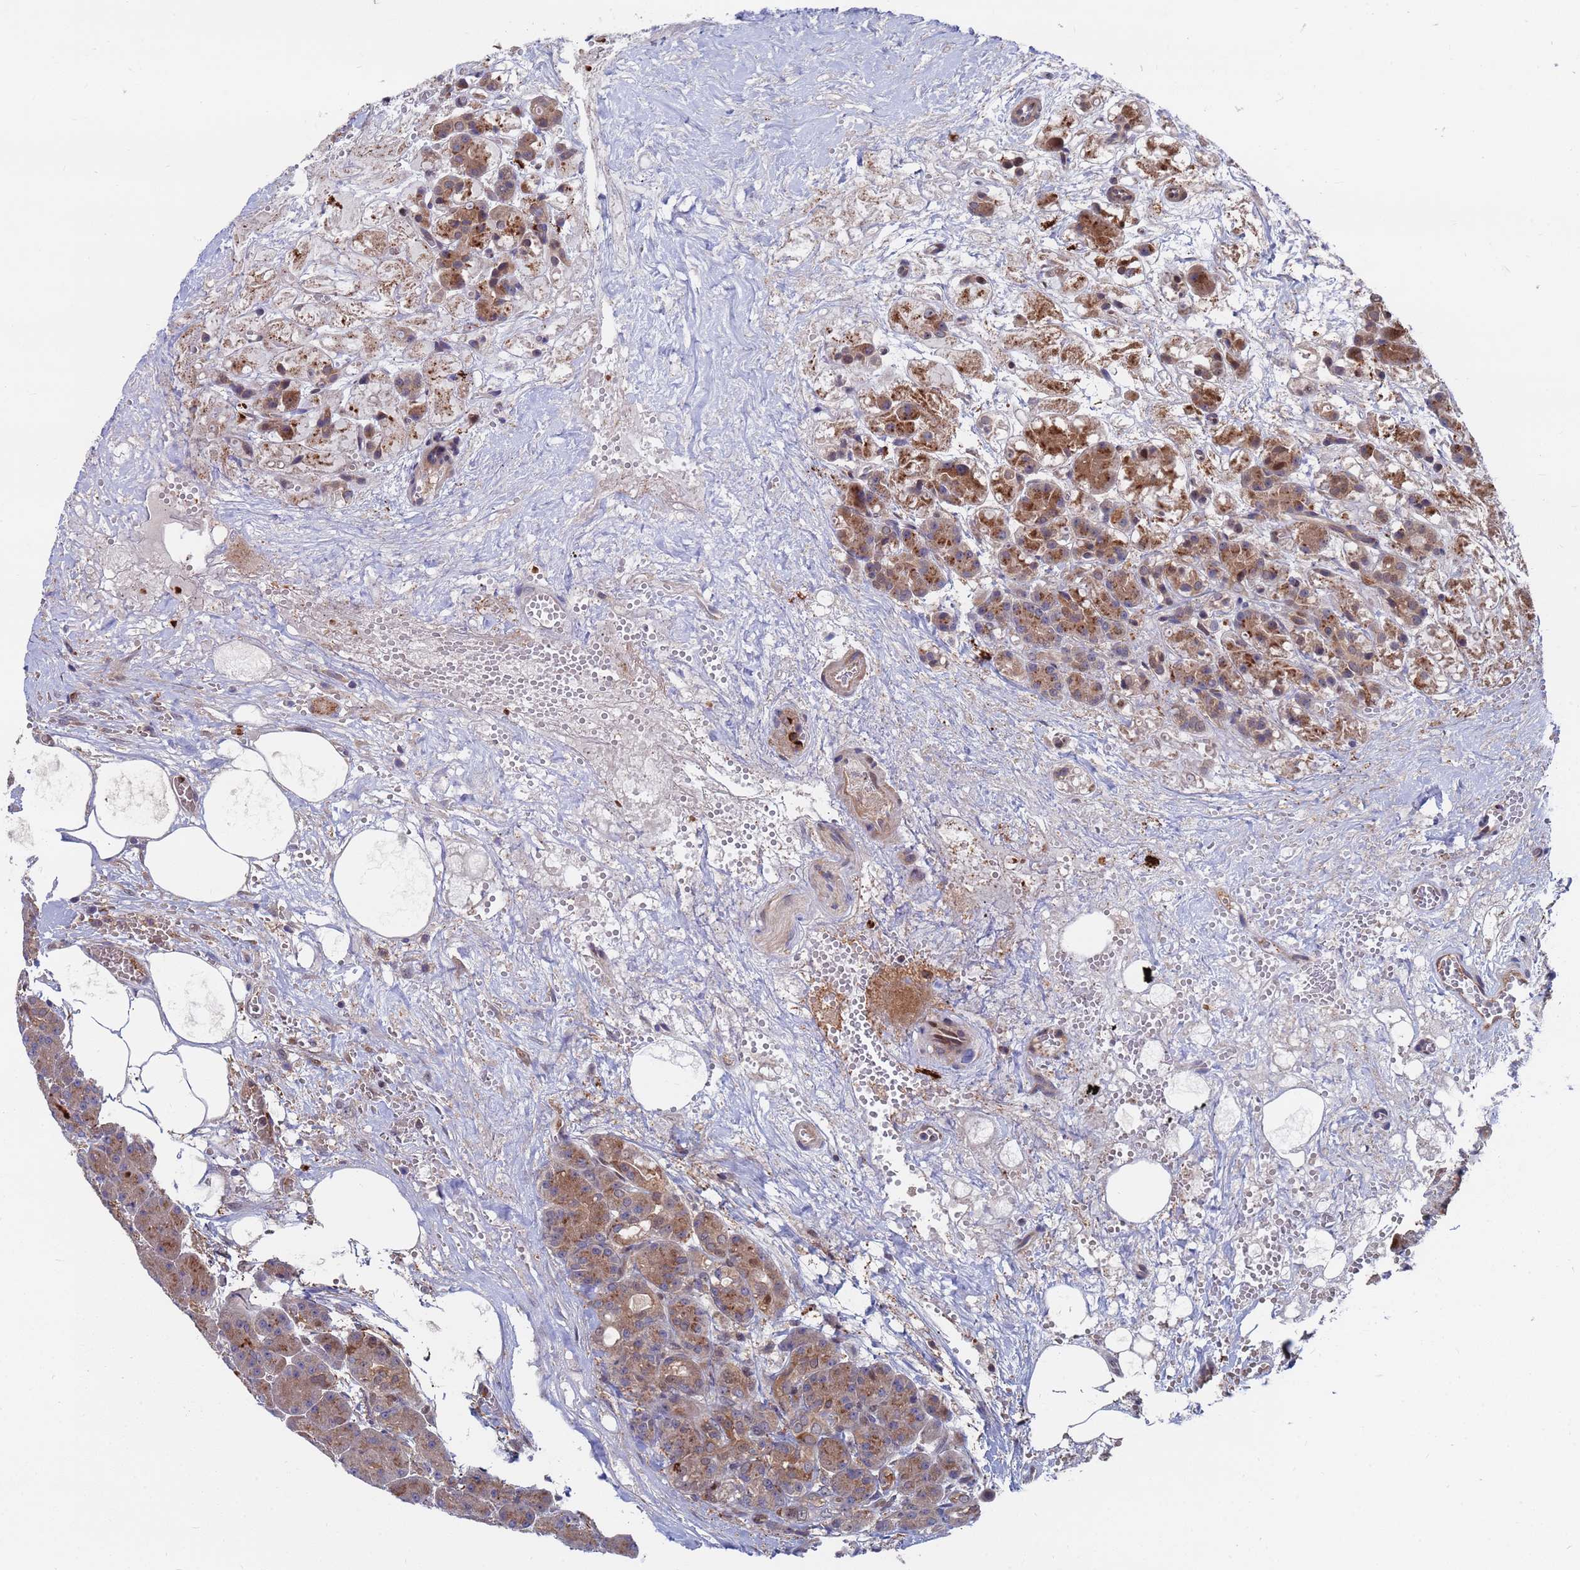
{"staining": {"intensity": "strong", "quantity": "25%-75%", "location": "cytoplasmic/membranous"}, "tissue": "pancreas", "cell_type": "Exocrine glandular cells", "image_type": "normal", "snomed": [{"axis": "morphology", "description": "Normal tissue, NOS"}, {"axis": "topography", "description": "Pancreas"}], "caption": "High-power microscopy captured an immunohistochemistry histopathology image of unremarkable pancreas, revealing strong cytoplasmic/membranous positivity in about 25%-75% of exocrine glandular cells. (brown staining indicates protein expression, while blue staining denotes nuclei).", "gene": "TMBIM6", "patient": {"sex": "male", "age": 63}}